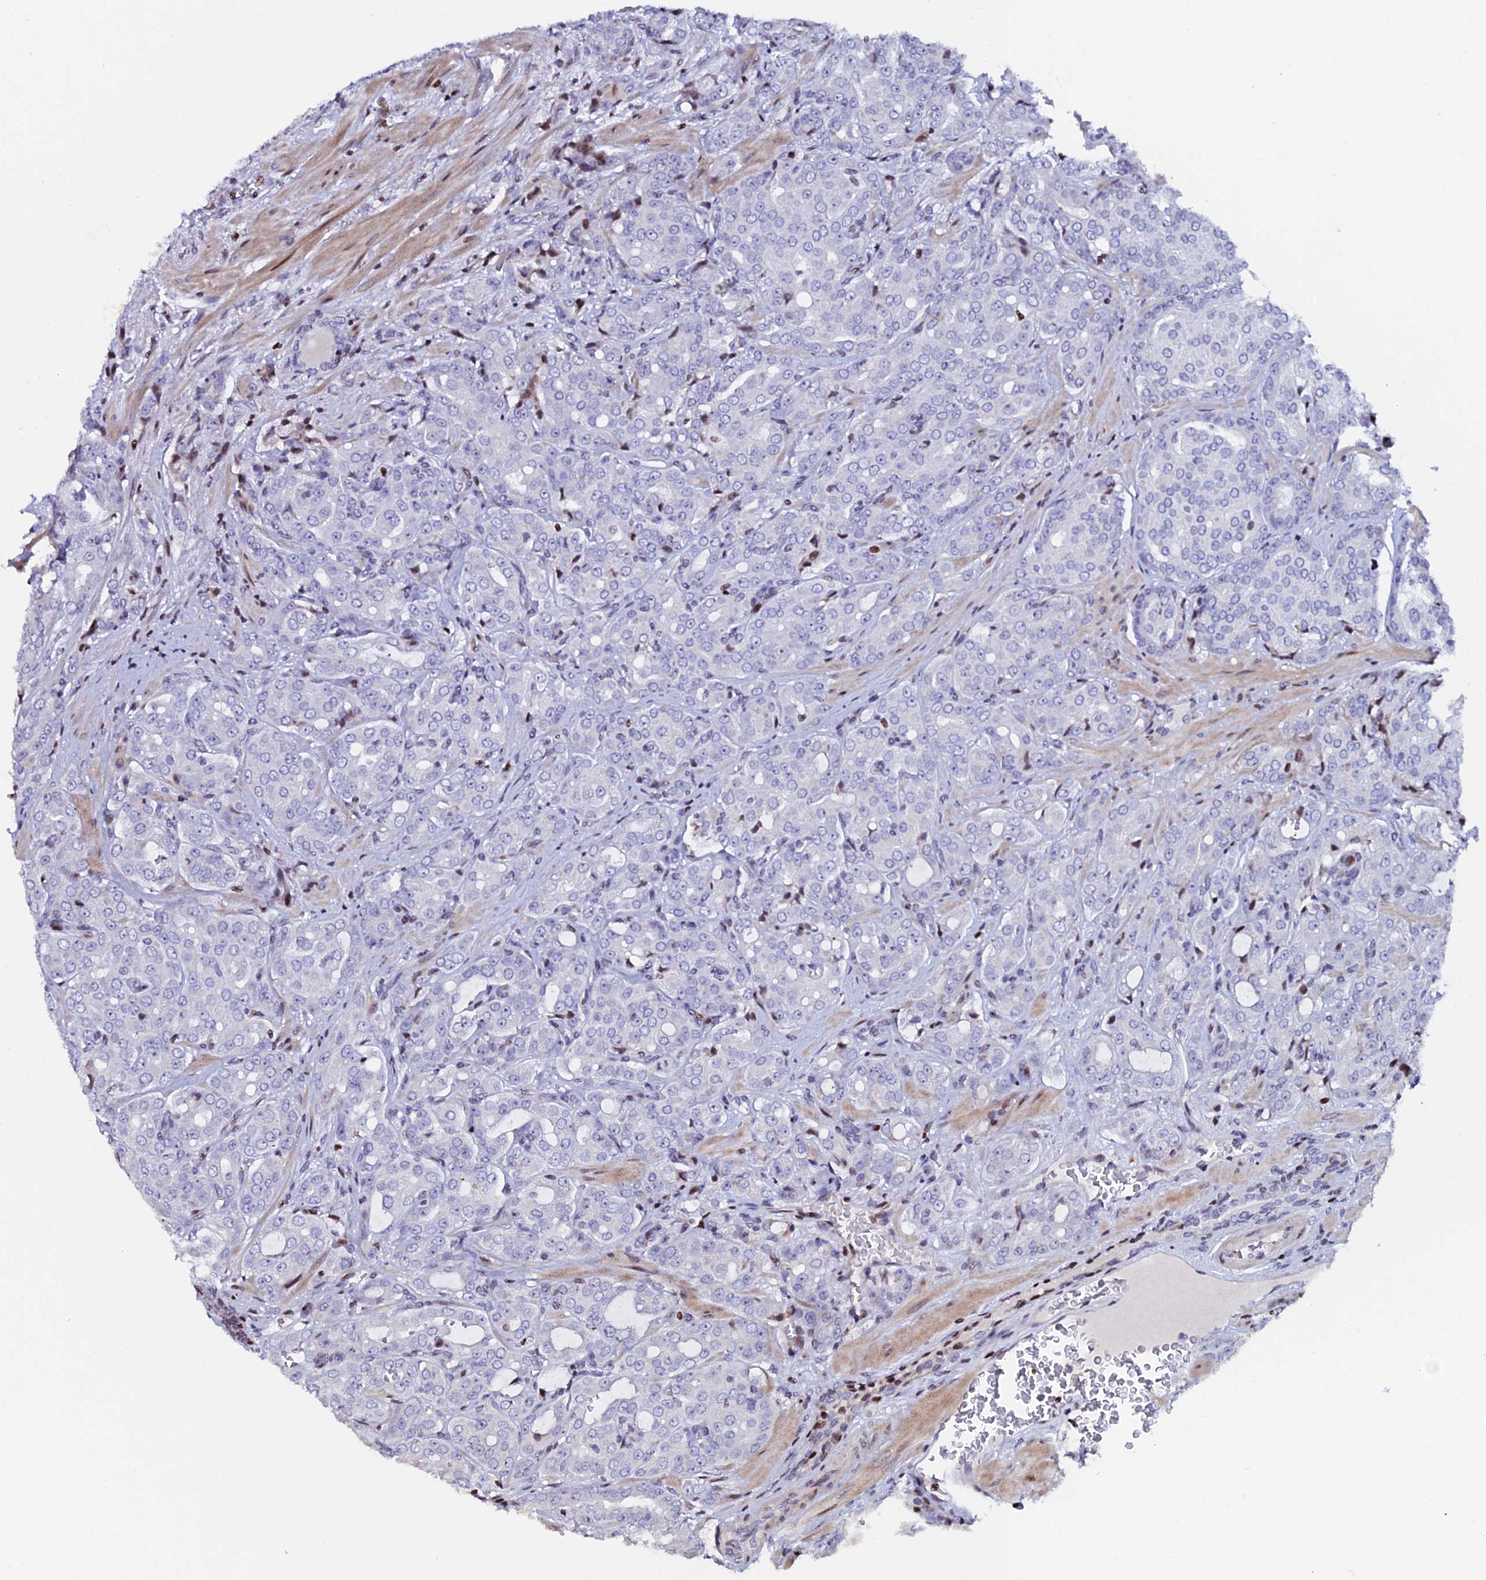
{"staining": {"intensity": "negative", "quantity": "none", "location": "none"}, "tissue": "prostate cancer", "cell_type": "Tumor cells", "image_type": "cancer", "snomed": [{"axis": "morphology", "description": "Adenocarcinoma, High grade"}, {"axis": "topography", "description": "Prostate"}], "caption": "This is an IHC photomicrograph of human adenocarcinoma (high-grade) (prostate). There is no expression in tumor cells.", "gene": "MYNN", "patient": {"sex": "male", "age": 68}}